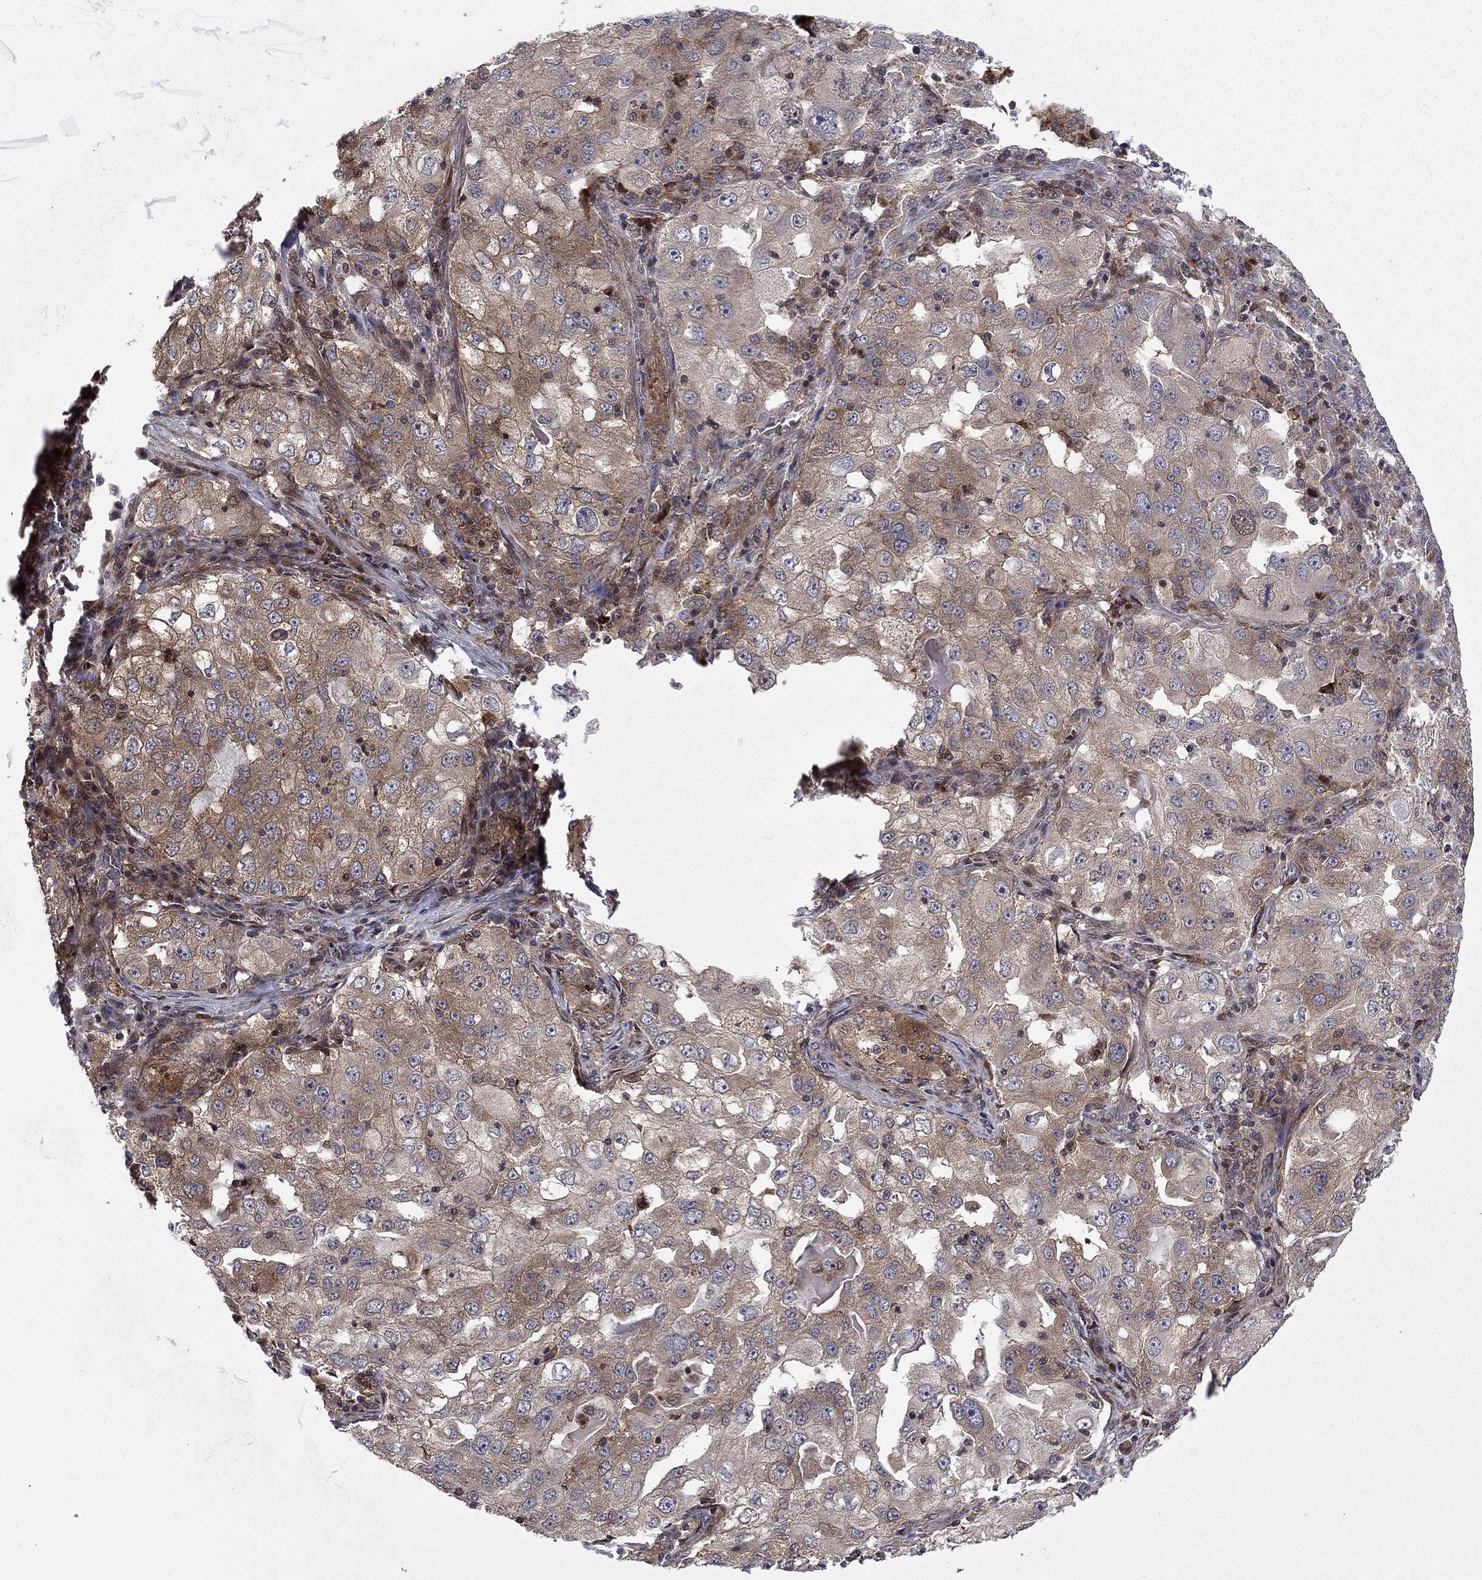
{"staining": {"intensity": "weak", "quantity": "<25%", "location": "cytoplasmic/membranous"}, "tissue": "lung cancer", "cell_type": "Tumor cells", "image_type": "cancer", "snomed": [{"axis": "morphology", "description": "Adenocarcinoma, NOS"}, {"axis": "topography", "description": "Lung"}], "caption": "Human adenocarcinoma (lung) stained for a protein using IHC exhibits no positivity in tumor cells.", "gene": "HDAC4", "patient": {"sex": "female", "age": 61}}